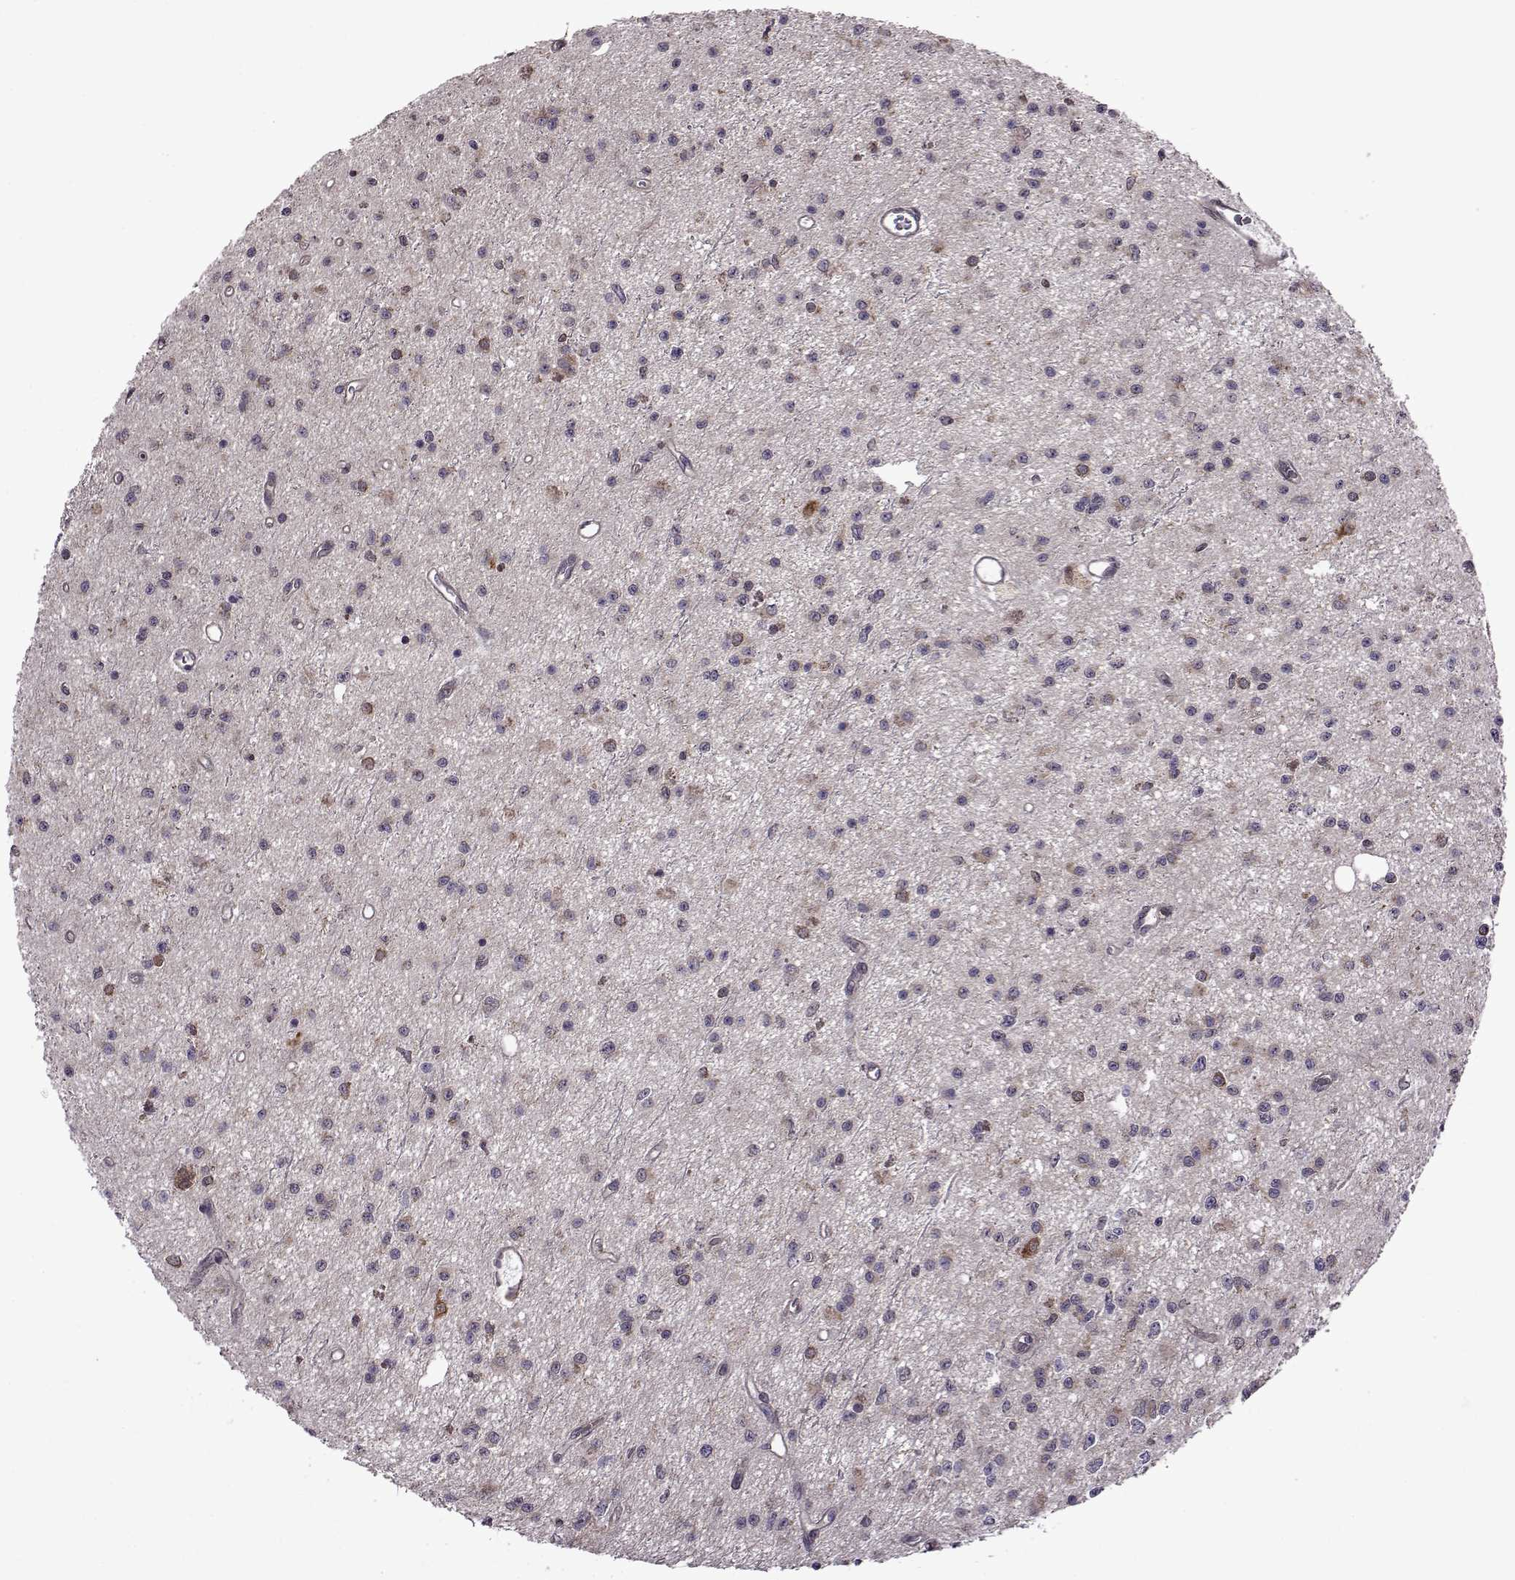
{"staining": {"intensity": "strong", "quantity": "<25%", "location": "cytoplasmic/membranous"}, "tissue": "glioma", "cell_type": "Tumor cells", "image_type": "cancer", "snomed": [{"axis": "morphology", "description": "Glioma, malignant, Low grade"}, {"axis": "topography", "description": "Brain"}], "caption": "An image showing strong cytoplasmic/membranous staining in approximately <25% of tumor cells in malignant glioma (low-grade), as visualized by brown immunohistochemical staining.", "gene": "URI1", "patient": {"sex": "female", "age": 45}}